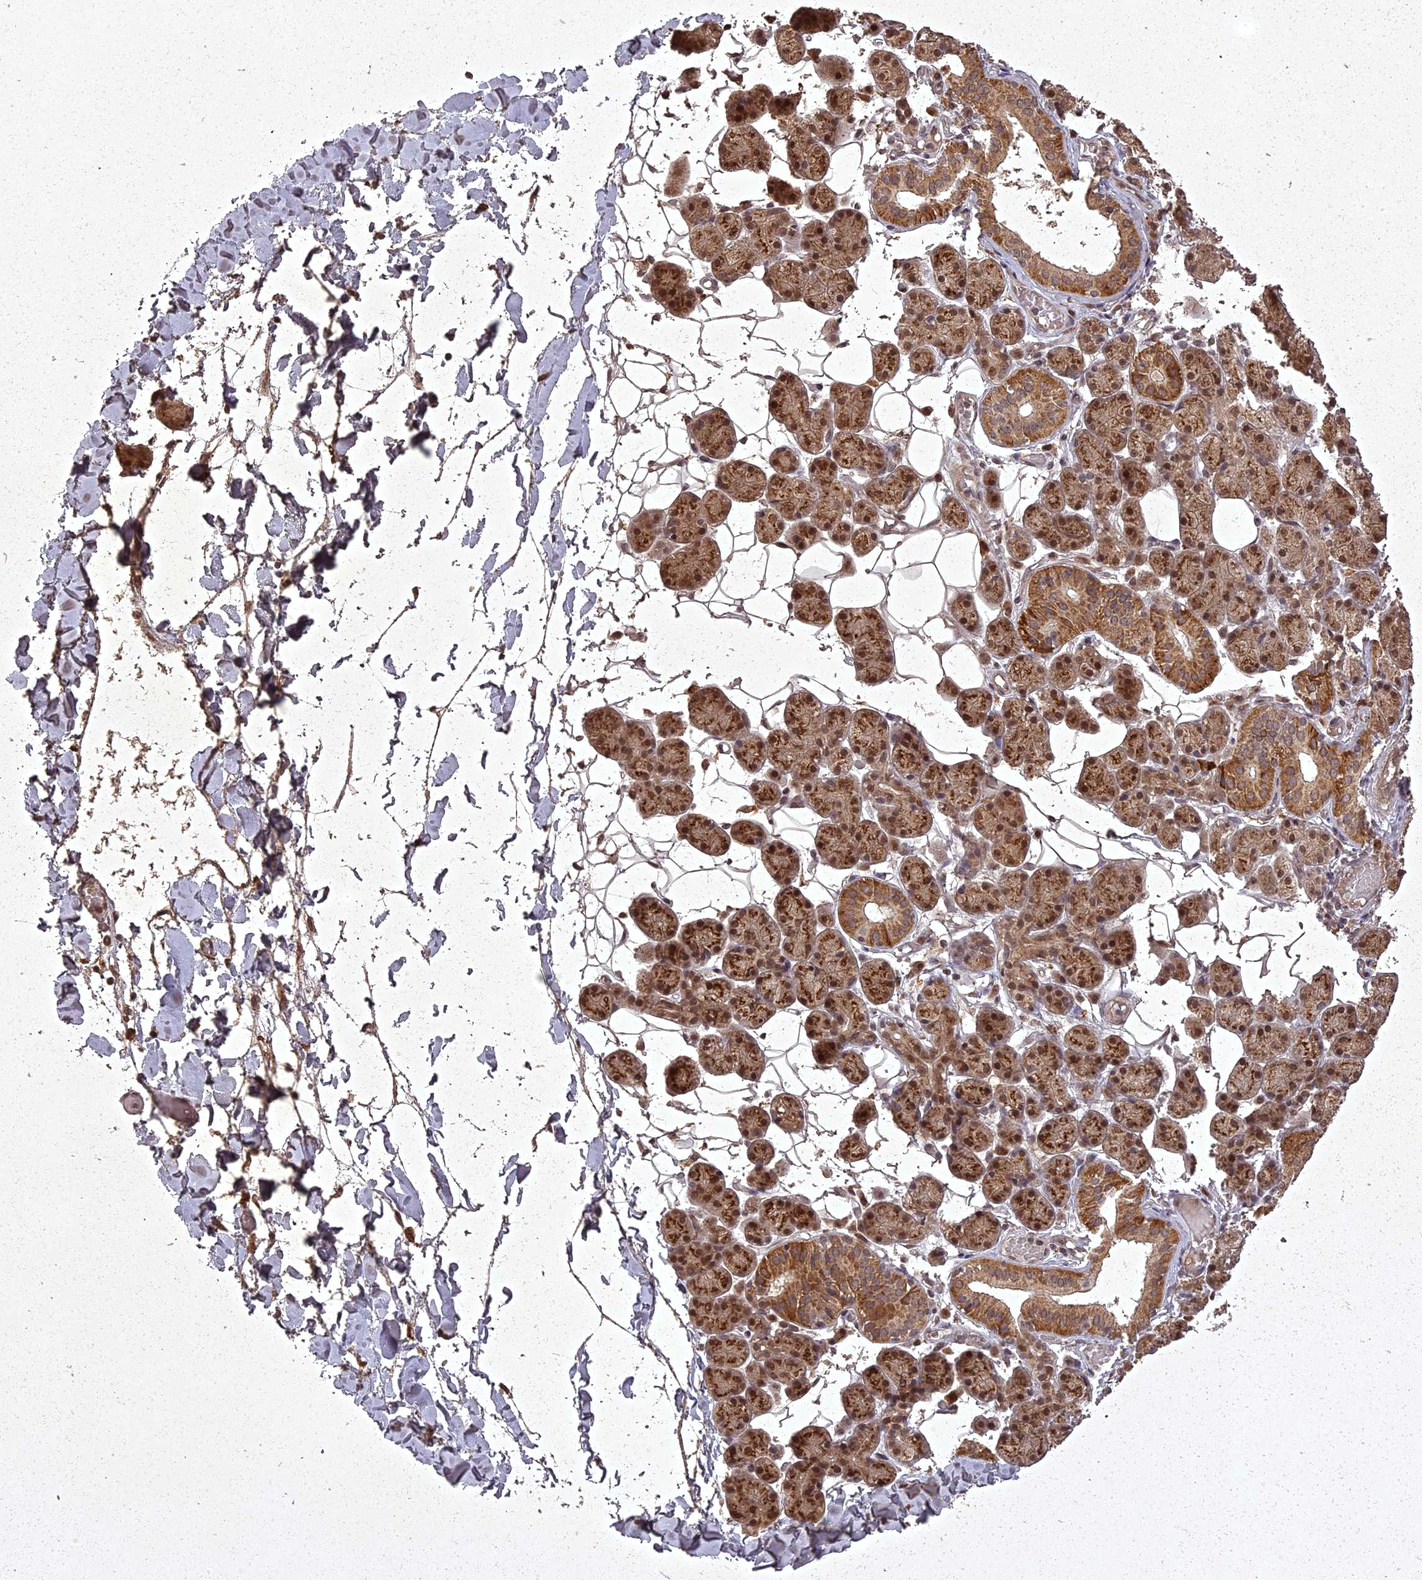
{"staining": {"intensity": "moderate", "quantity": ">75%", "location": "cytoplasmic/membranous,nuclear"}, "tissue": "salivary gland", "cell_type": "Glandular cells", "image_type": "normal", "snomed": [{"axis": "morphology", "description": "Normal tissue, NOS"}, {"axis": "topography", "description": "Salivary gland"}], "caption": "Immunohistochemistry (IHC) (DAB (3,3'-diaminobenzidine)) staining of normal salivary gland reveals moderate cytoplasmic/membranous,nuclear protein positivity in about >75% of glandular cells.", "gene": "ING5", "patient": {"sex": "female", "age": 33}}